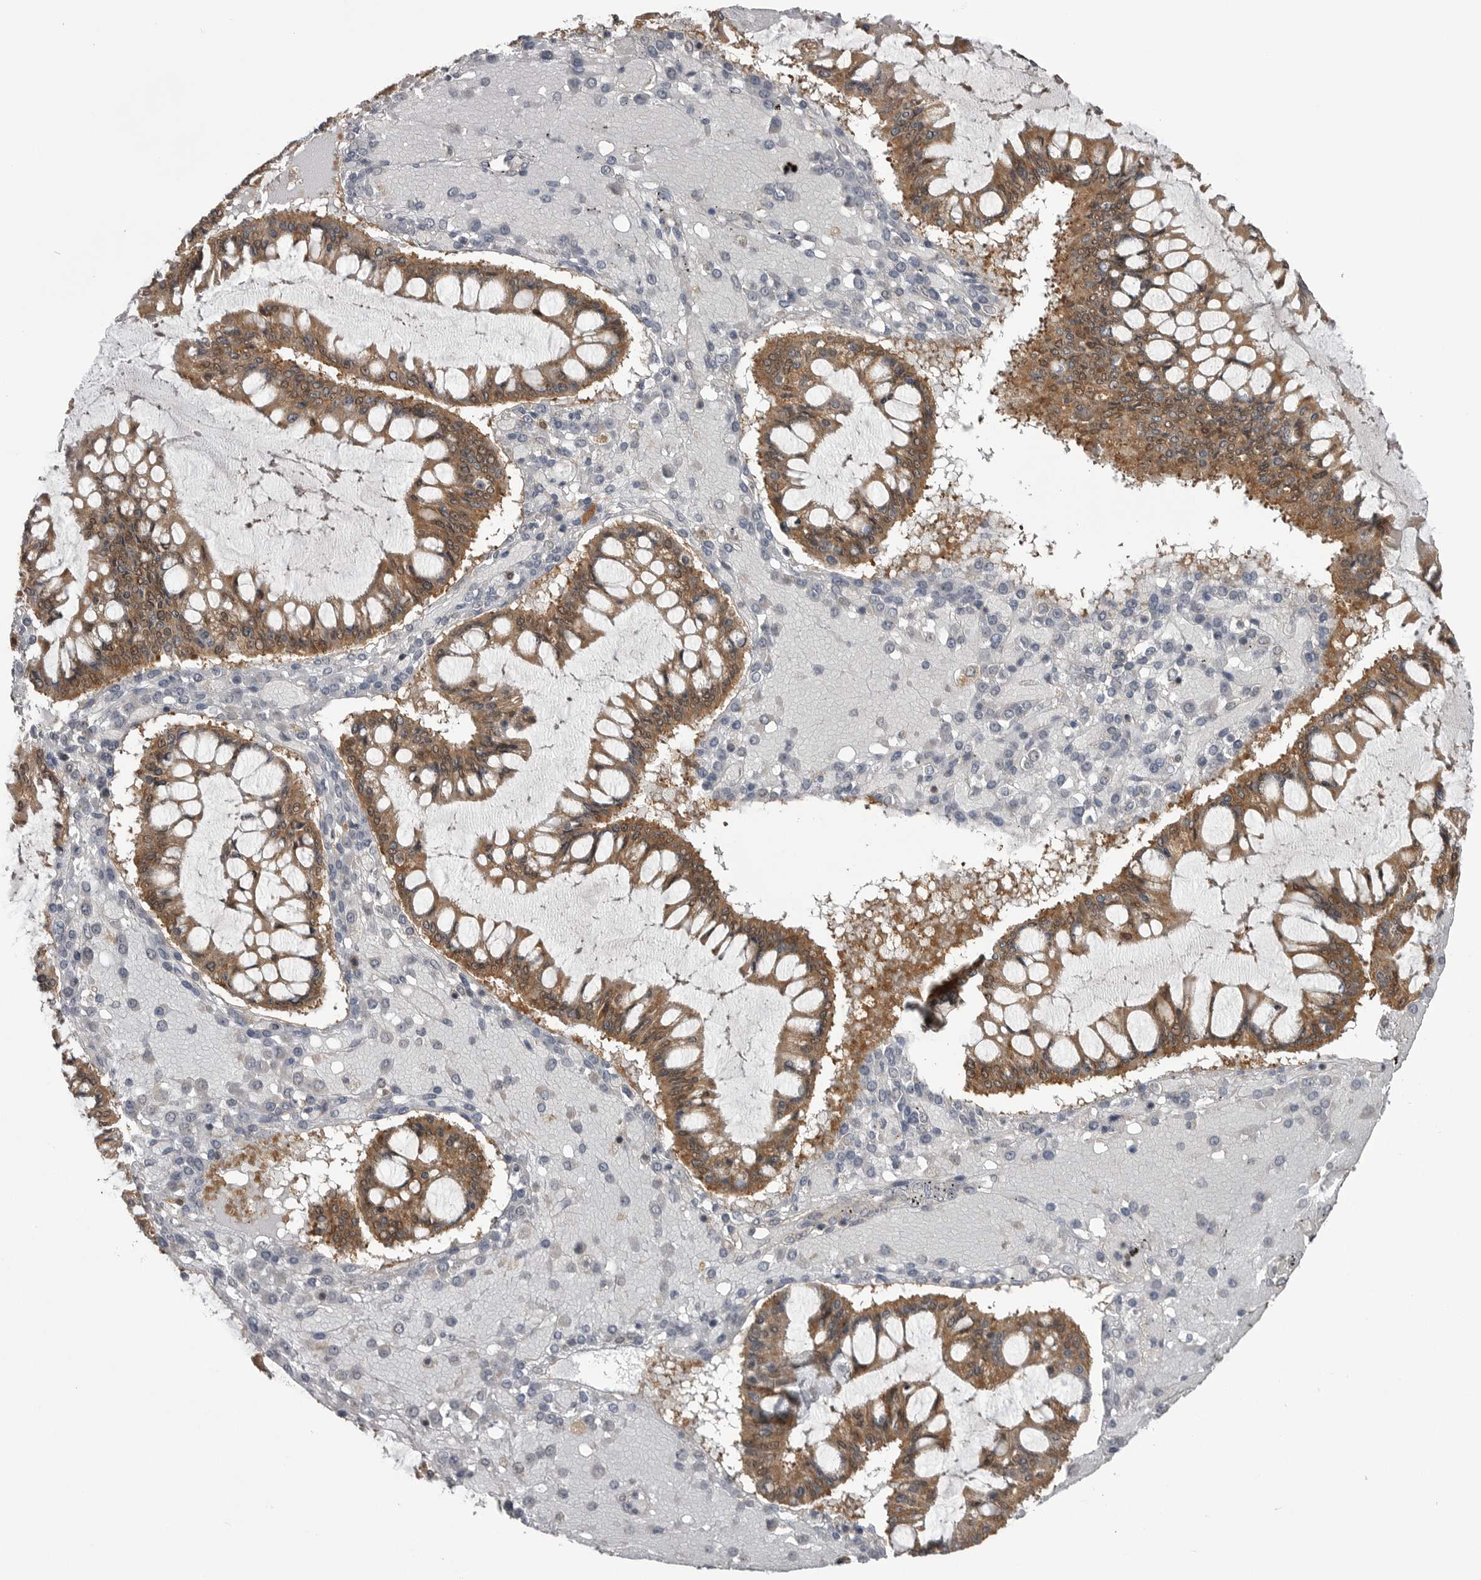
{"staining": {"intensity": "moderate", "quantity": ">75%", "location": "cytoplasmic/membranous,nuclear"}, "tissue": "ovarian cancer", "cell_type": "Tumor cells", "image_type": "cancer", "snomed": [{"axis": "morphology", "description": "Cystadenocarcinoma, mucinous, NOS"}, {"axis": "topography", "description": "Ovary"}], "caption": "DAB immunohistochemical staining of human ovarian cancer (mucinous cystadenocarcinoma) shows moderate cytoplasmic/membranous and nuclear protein staining in approximately >75% of tumor cells. (DAB IHC with brightfield microscopy, high magnification).", "gene": "MAPK13", "patient": {"sex": "female", "age": 73}}